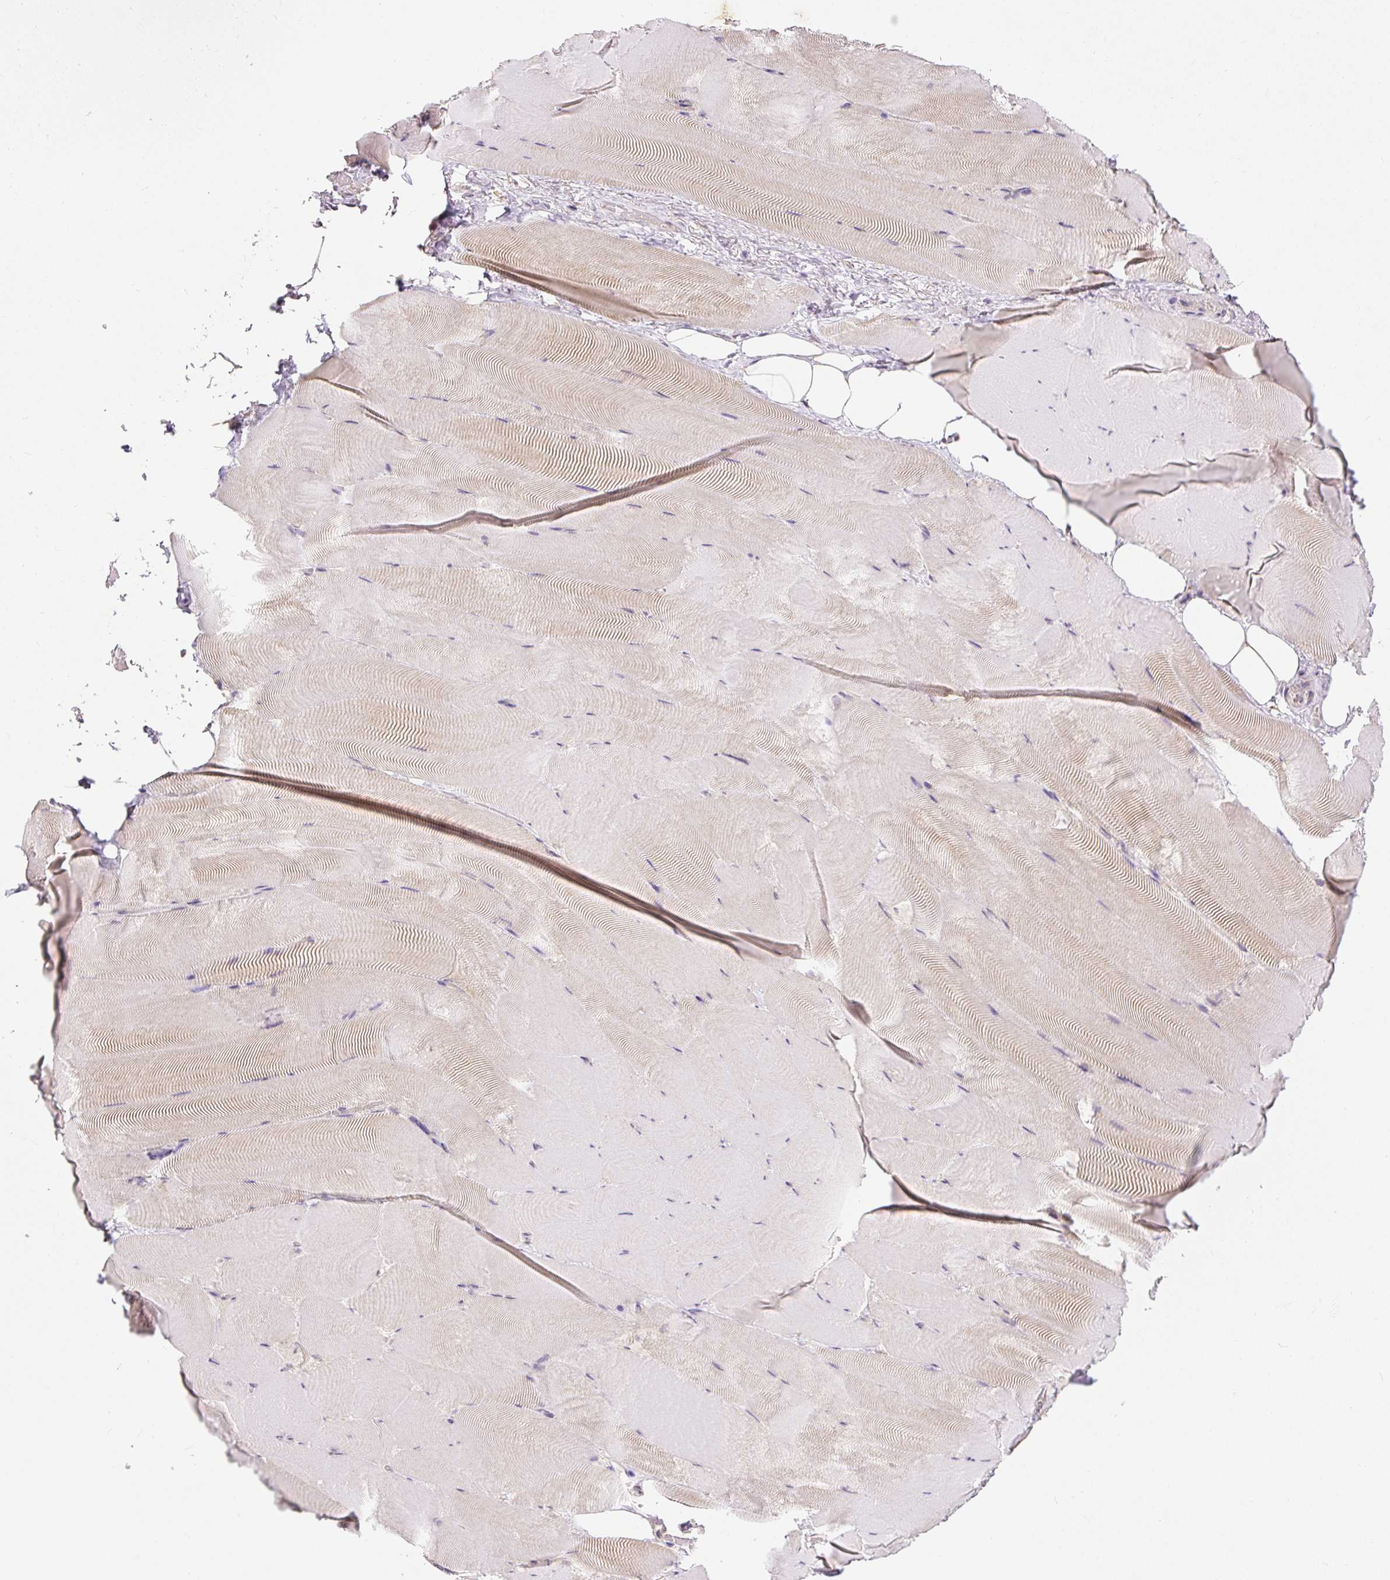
{"staining": {"intensity": "weak", "quantity": "<25%", "location": "cytoplasmic/membranous"}, "tissue": "skeletal muscle", "cell_type": "Myocytes", "image_type": "normal", "snomed": [{"axis": "morphology", "description": "Normal tissue, NOS"}, {"axis": "topography", "description": "Skeletal muscle"}], "caption": "A micrograph of skeletal muscle stained for a protein demonstrates no brown staining in myocytes. (Immunohistochemistry, brightfield microscopy, high magnification).", "gene": "RACGAP1", "patient": {"sex": "female", "age": 64}}